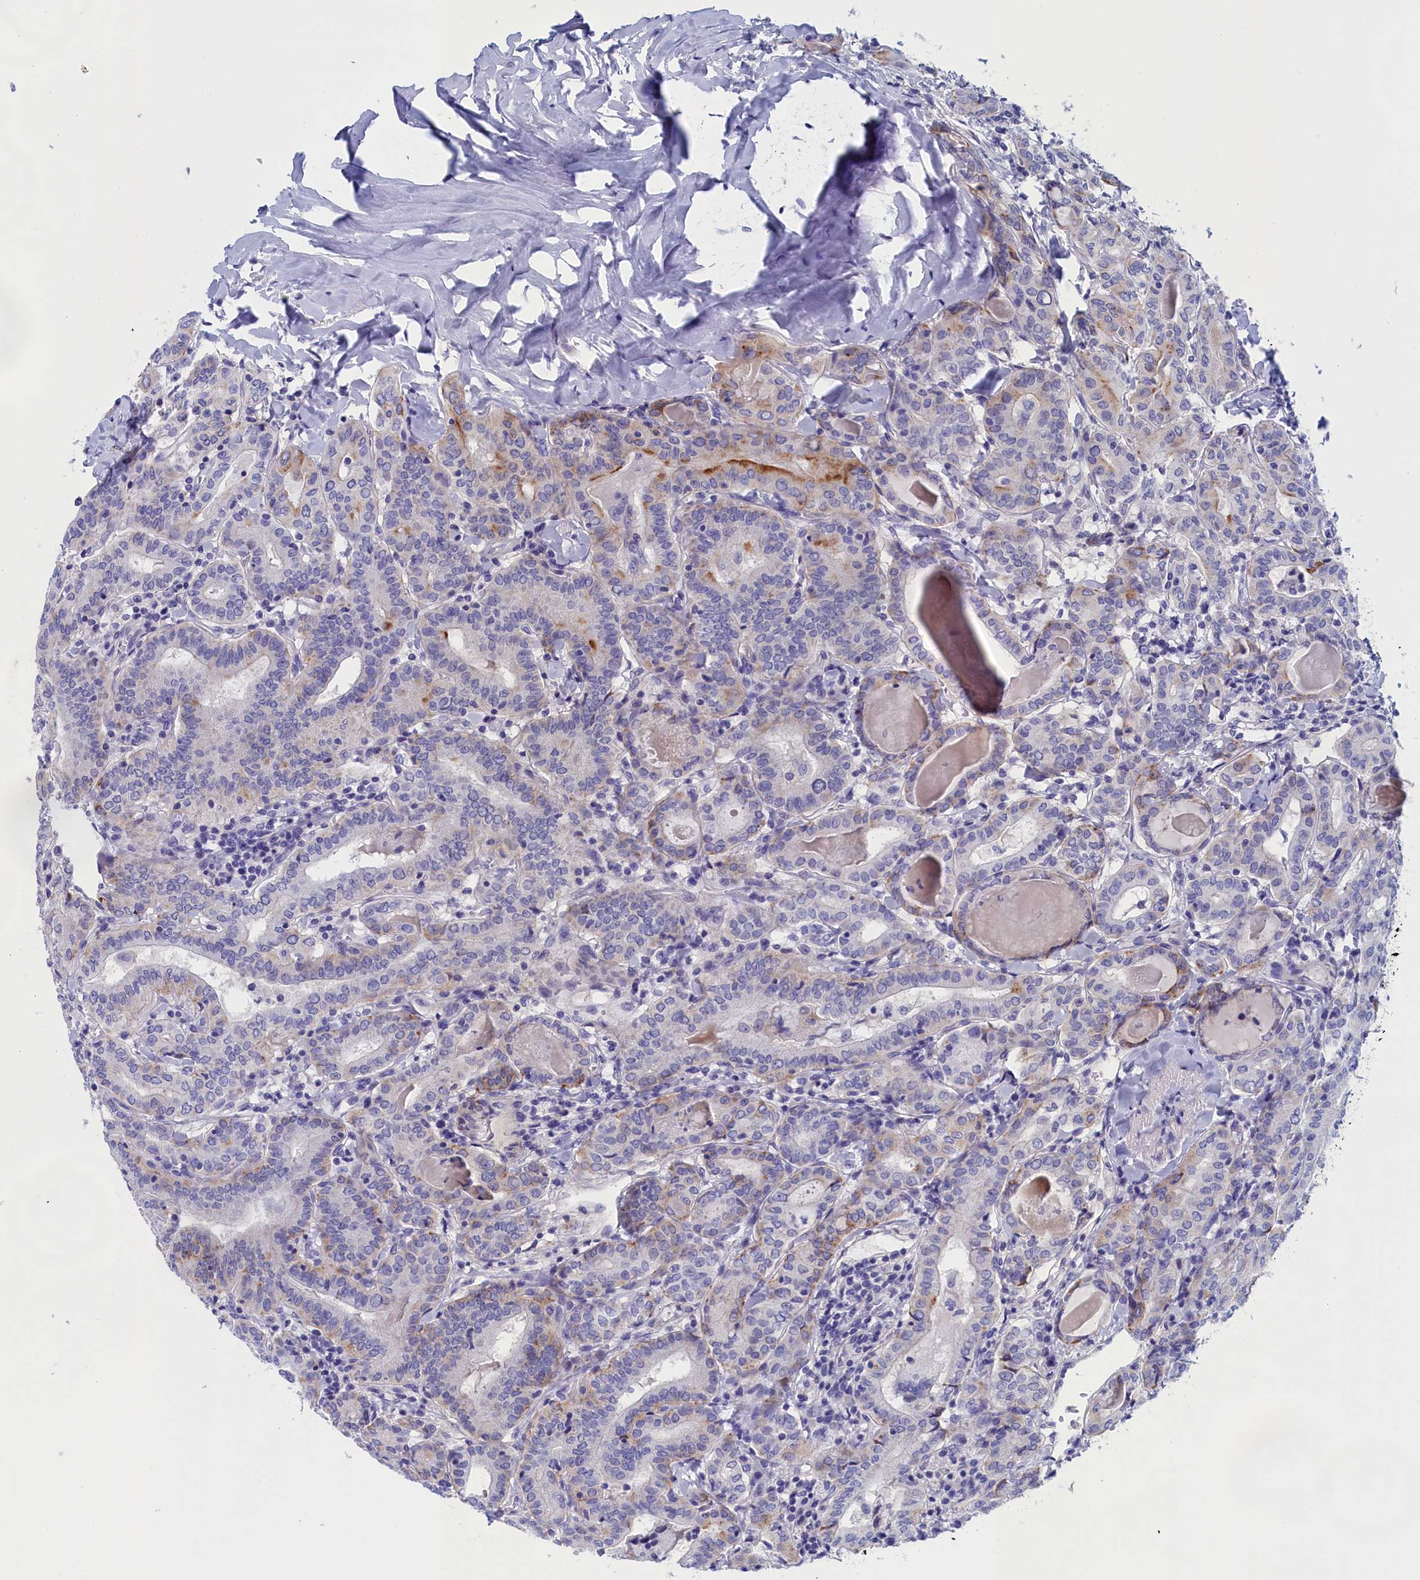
{"staining": {"intensity": "moderate", "quantity": "<25%", "location": "cytoplasmic/membranous"}, "tissue": "thyroid cancer", "cell_type": "Tumor cells", "image_type": "cancer", "snomed": [{"axis": "morphology", "description": "Papillary adenocarcinoma, NOS"}, {"axis": "topography", "description": "Thyroid gland"}], "caption": "This is a photomicrograph of immunohistochemistry (IHC) staining of thyroid cancer, which shows moderate positivity in the cytoplasmic/membranous of tumor cells.", "gene": "ANKRD2", "patient": {"sex": "female", "age": 72}}